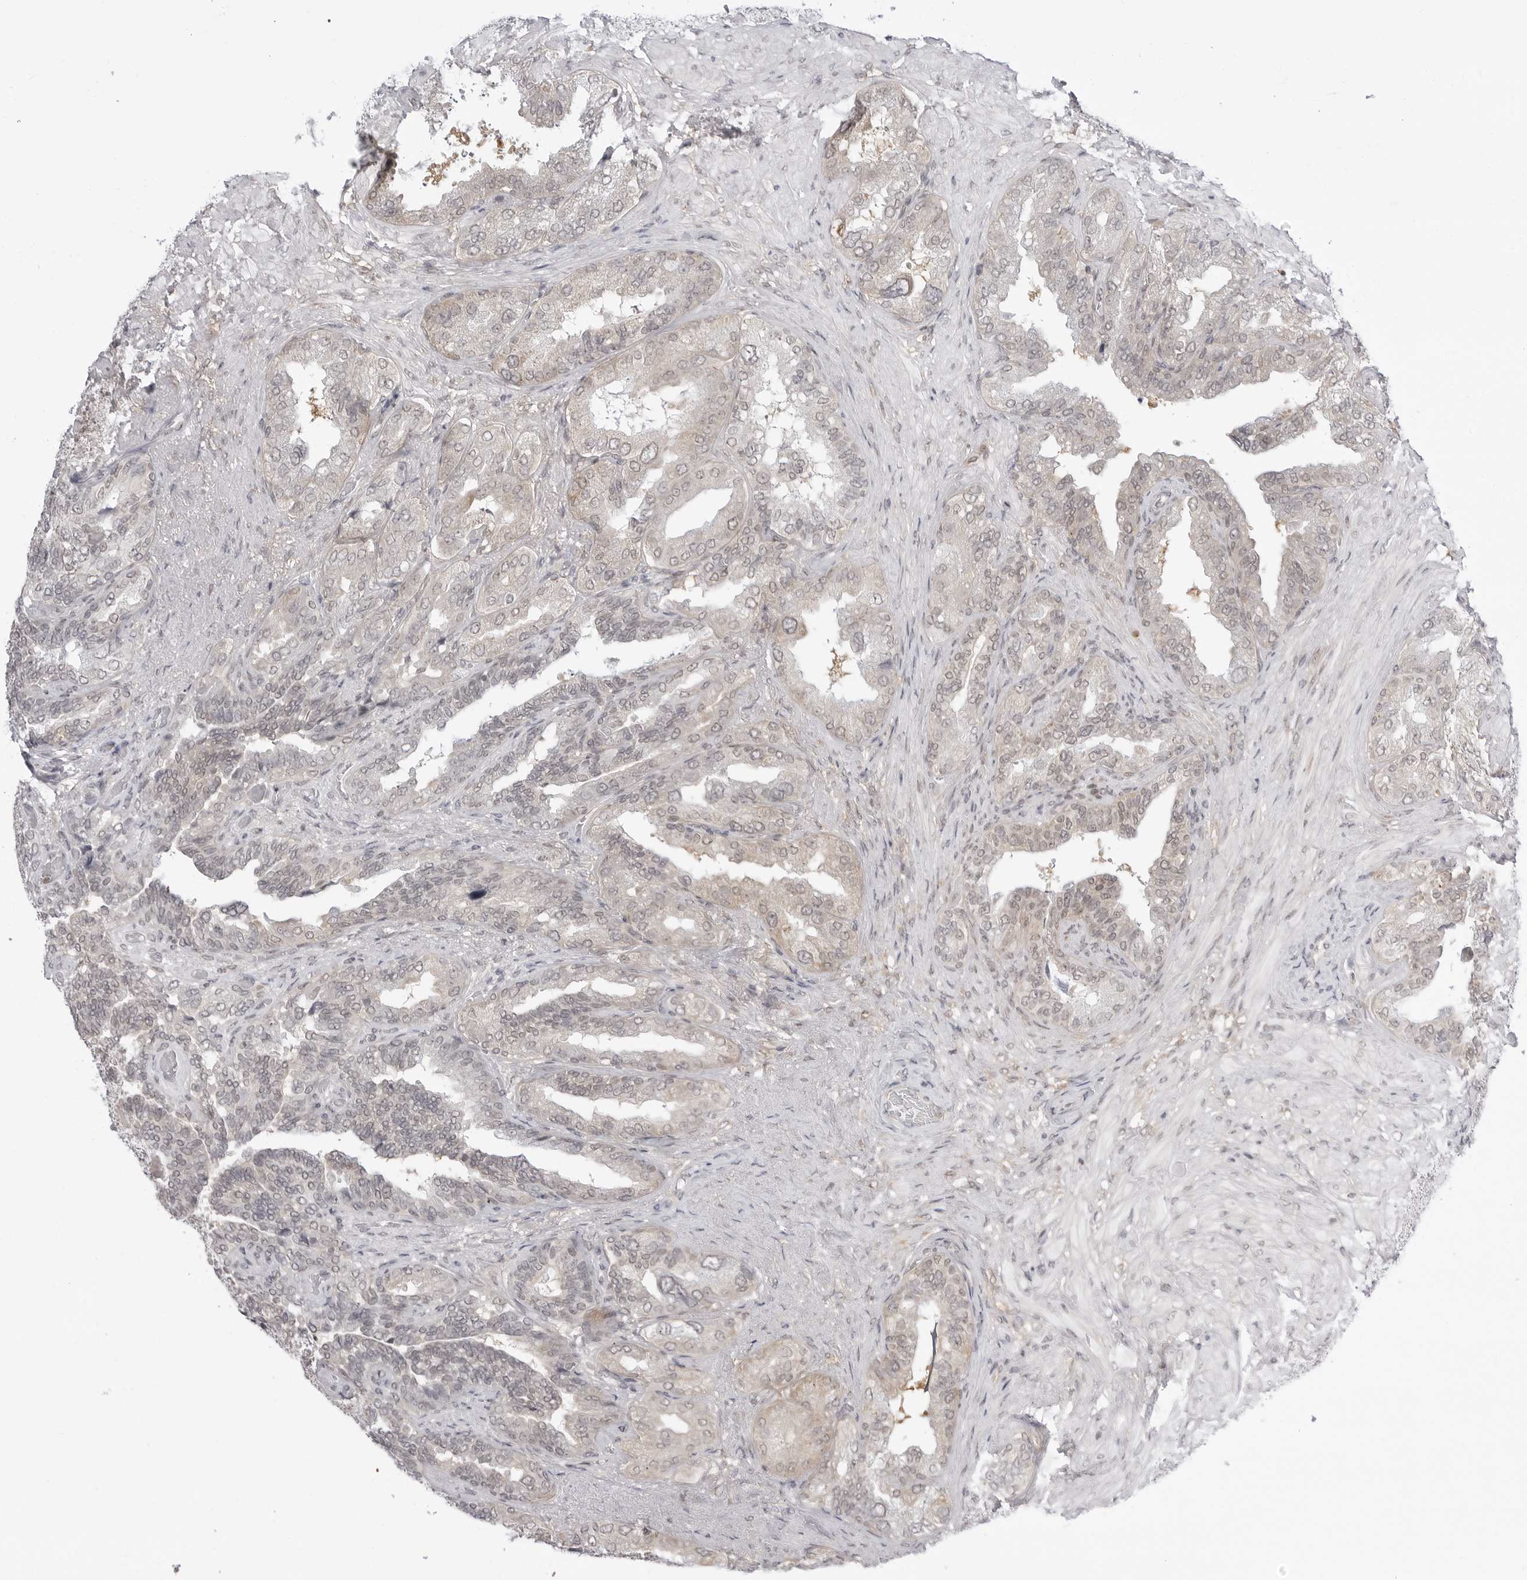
{"staining": {"intensity": "weak", "quantity": "25%-75%", "location": "cytoplasmic/membranous,nuclear"}, "tissue": "seminal vesicle", "cell_type": "Glandular cells", "image_type": "normal", "snomed": [{"axis": "morphology", "description": "Normal tissue, NOS"}, {"axis": "topography", "description": "Seminal veicle"}, {"axis": "topography", "description": "Peripheral nerve tissue"}], "caption": "An IHC histopathology image of benign tissue is shown. Protein staining in brown labels weak cytoplasmic/membranous,nuclear positivity in seminal vesicle within glandular cells. (IHC, brightfield microscopy, high magnification).", "gene": "PPP2R5C", "patient": {"sex": "male", "age": 63}}